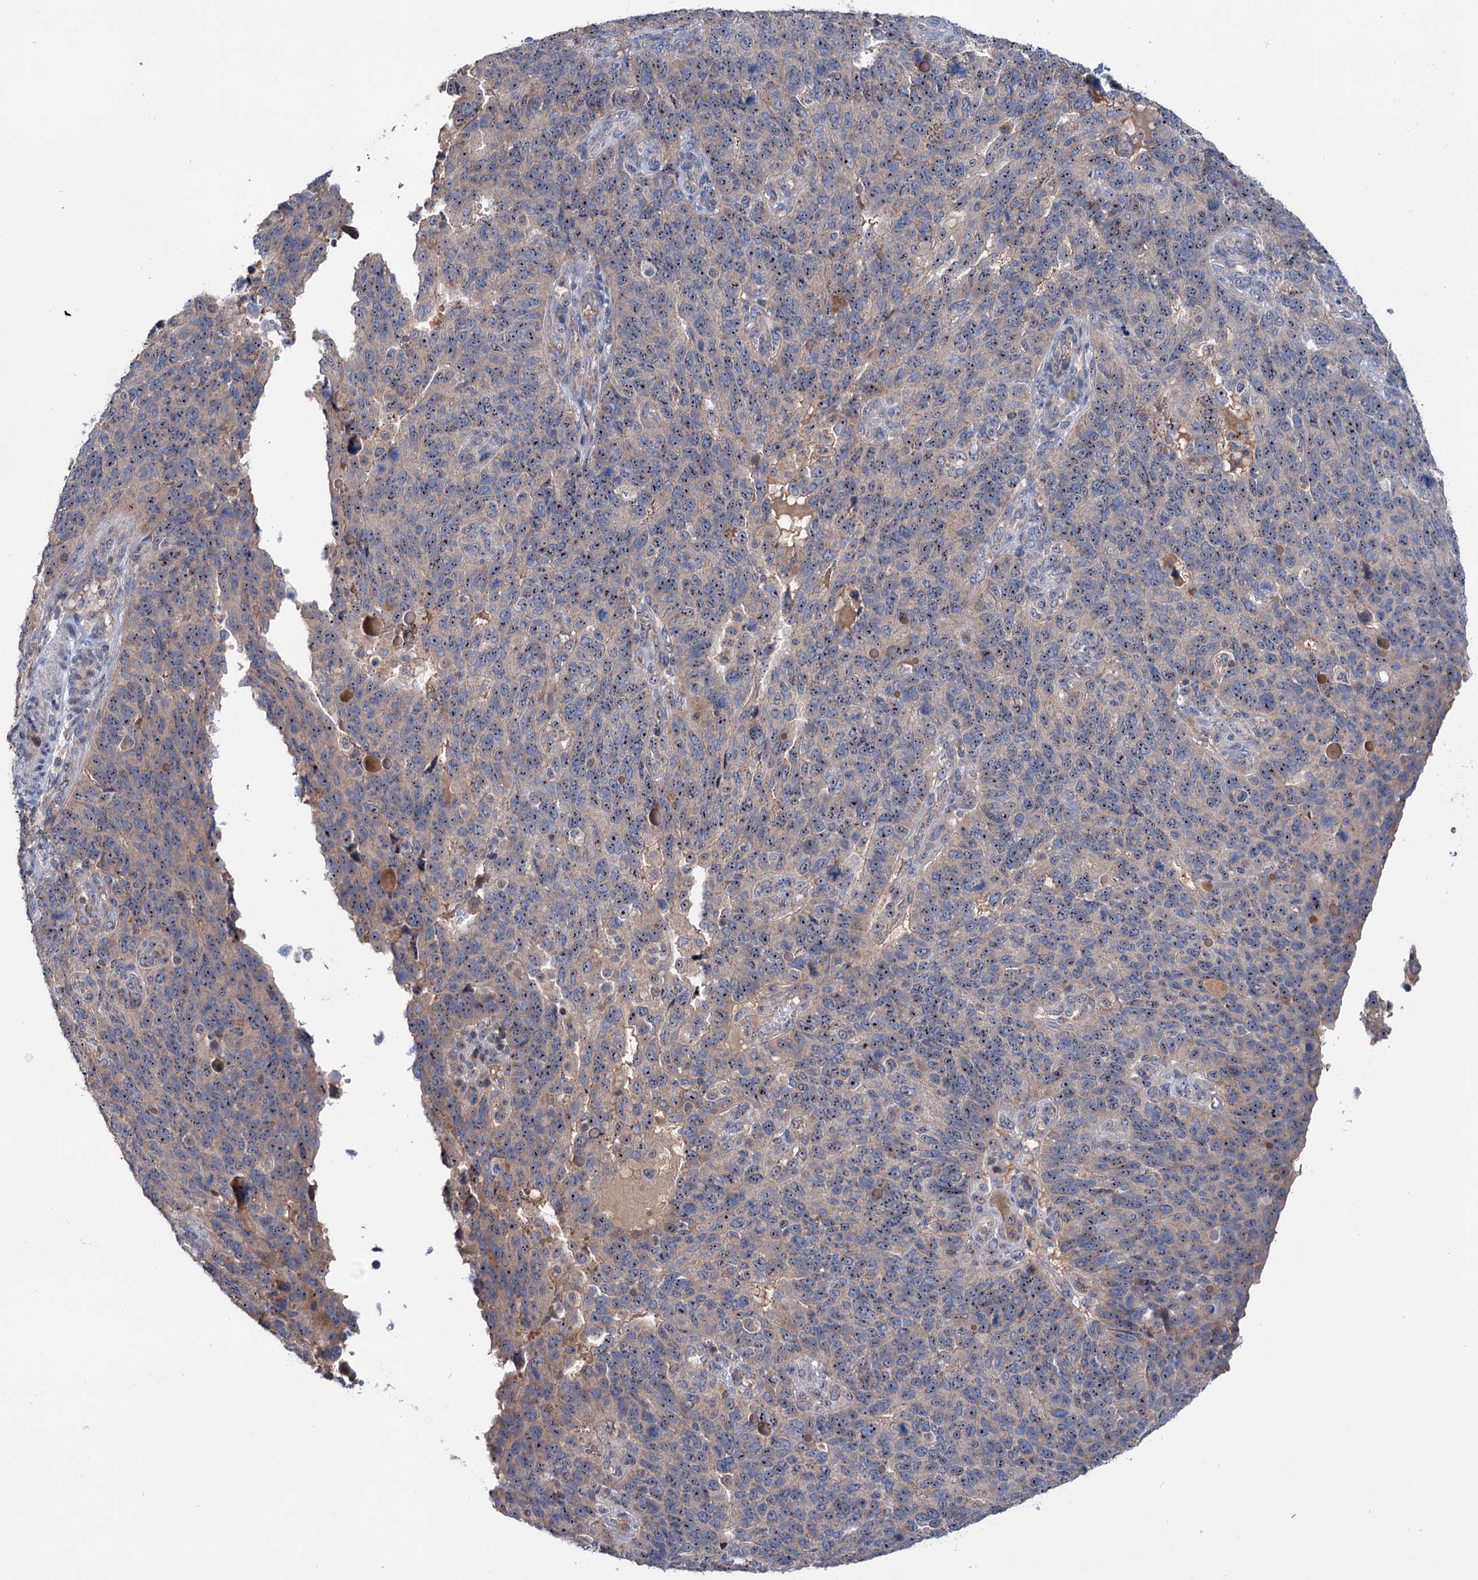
{"staining": {"intensity": "moderate", "quantity": ">75%", "location": "cytoplasmic/membranous,nuclear"}, "tissue": "endometrial cancer", "cell_type": "Tumor cells", "image_type": "cancer", "snomed": [{"axis": "morphology", "description": "Adenocarcinoma, NOS"}, {"axis": "topography", "description": "Endometrium"}], "caption": "Endometrial cancer (adenocarcinoma) stained with a brown dye shows moderate cytoplasmic/membranous and nuclear positive staining in about >75% of tumor cells.", "gene": "HTR3B", "patient": {"sex": "female", "age": 66}}